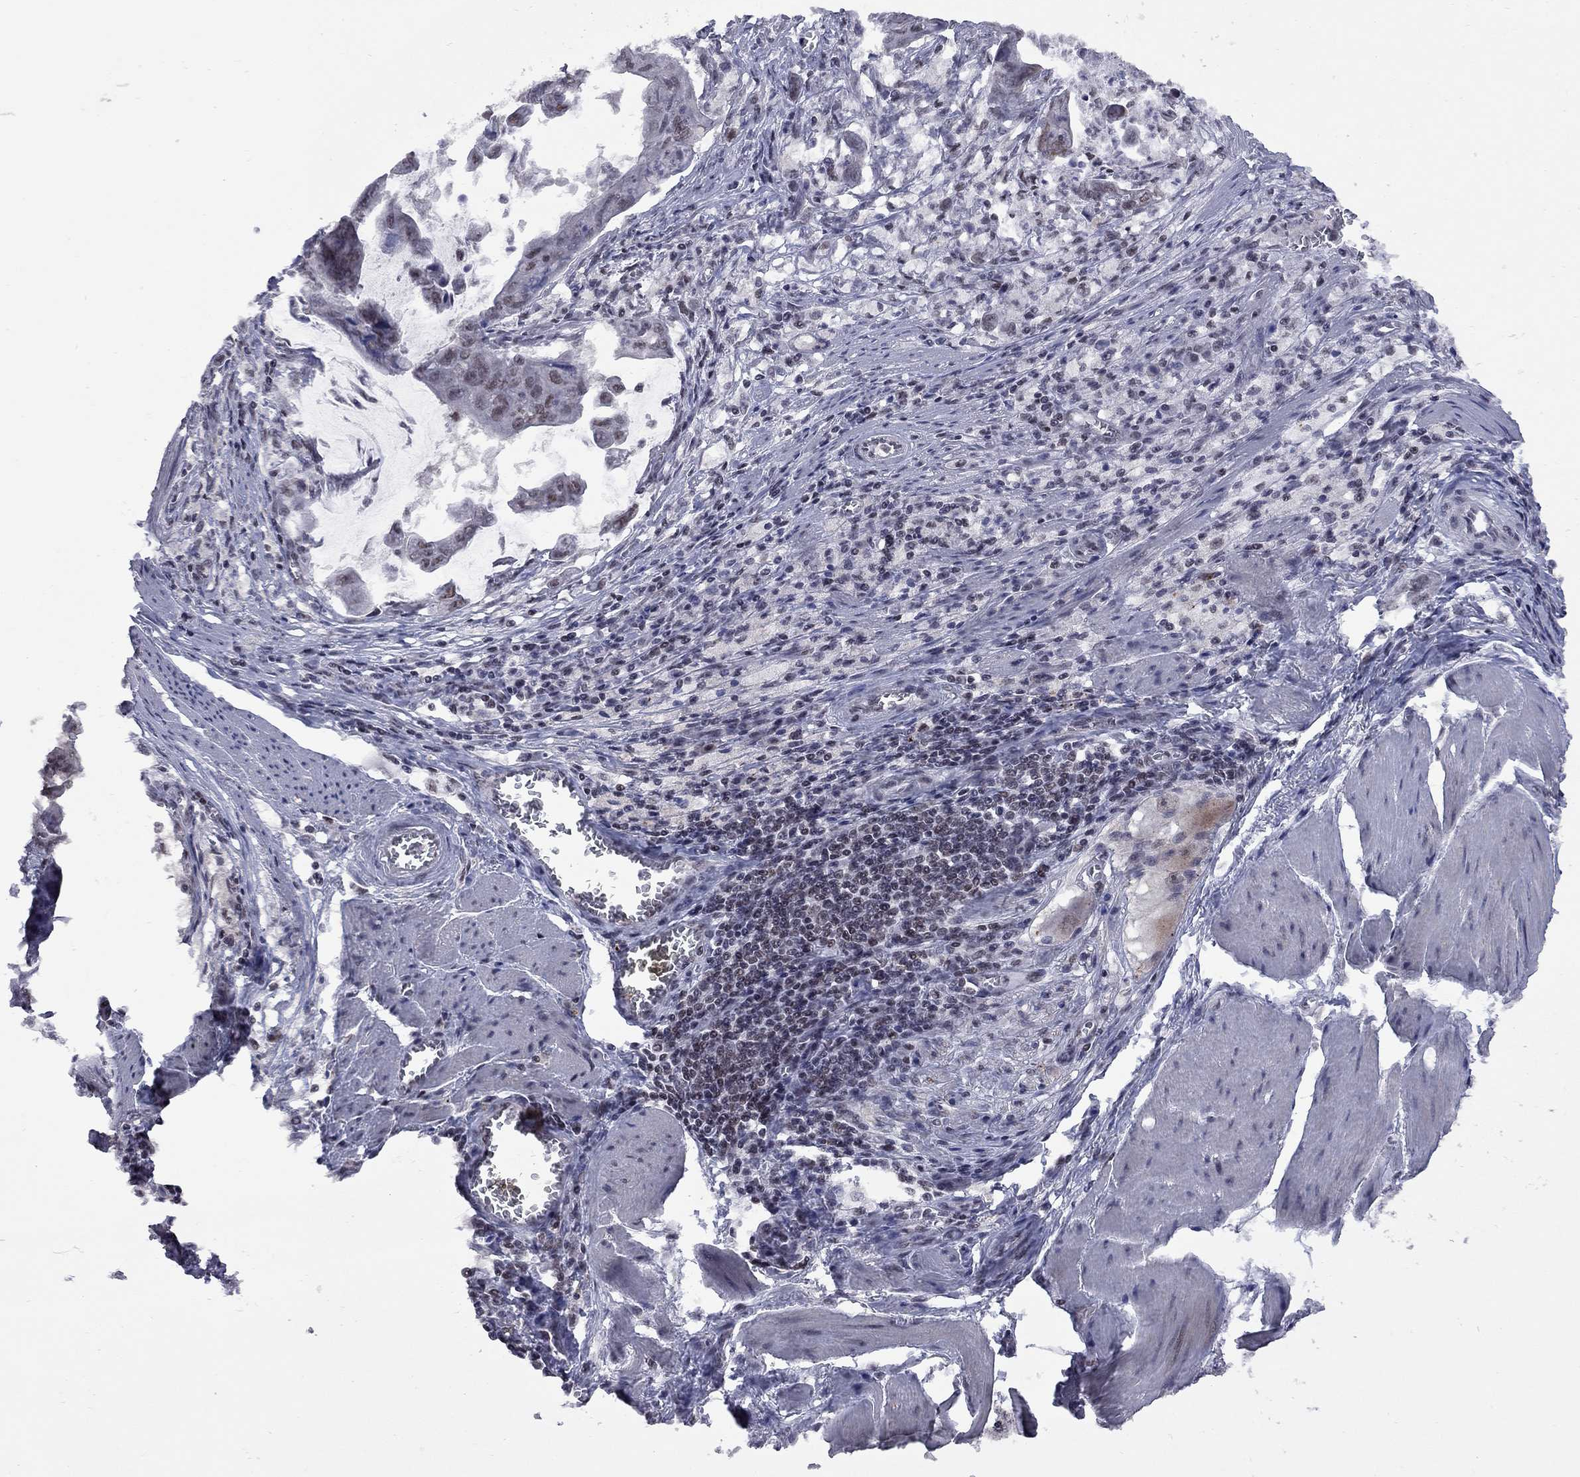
{"staining": {"intensity": "weak", "quantity": "<25%", "location": "nuclear"}, "tissue": "stomach cancer", "cell_type": "Tumor cells", "image_type": "cancer", "snomed": [{"axis": "morphology", "description": "Adenocarcinoma, NOS"}, {"axis": "topography", "description": "Stomach, upper"}], "caption": "High magnification brightfield microscopy of stomach cancer stained with DAB (brown) and counterstained with hematoxylin (blue): tumor cells show no significant expression.", "gene": "TAF9", "patient": {"sex": "male", "age": 80}}